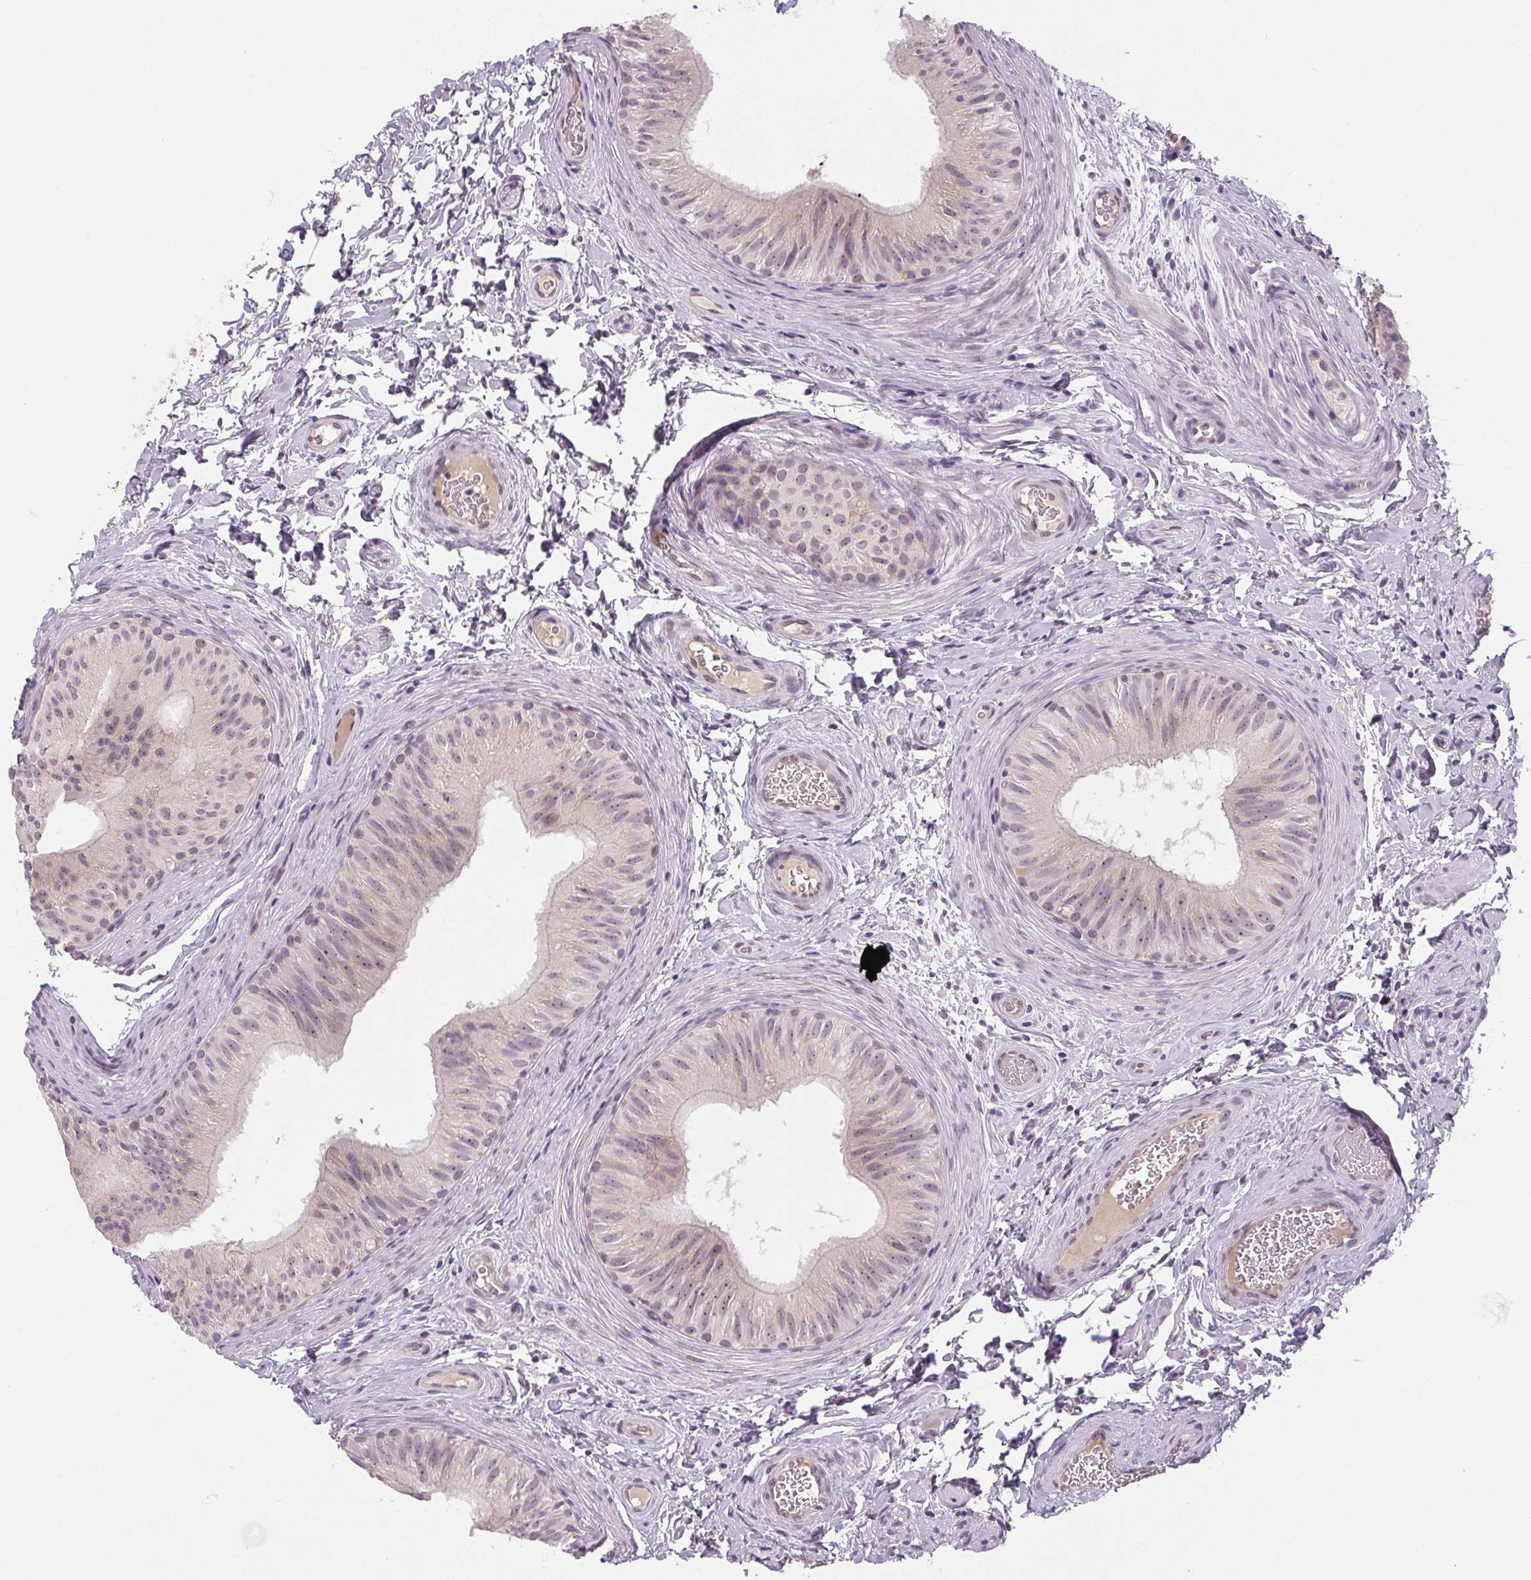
{"staining": {"intensity": "weak", "quantity": "<25%", "location": "nuclear"}, "tissue": "epididymis", "cell_type": "Glandular cells", "image_type": "normal", "snomed": [{"axis": "morphology", "description": "Normal tissue, NOS"}, {"axis": "topography", "description": "Epididymis"}], "caption": "High power microscopy photomicrograph of an immunohistochemistry micrograph of benign epididymis, revealing no significant expression in glandular cells.", "gene": "SGF29", "patient": {"sex": "male", "age": 24}}